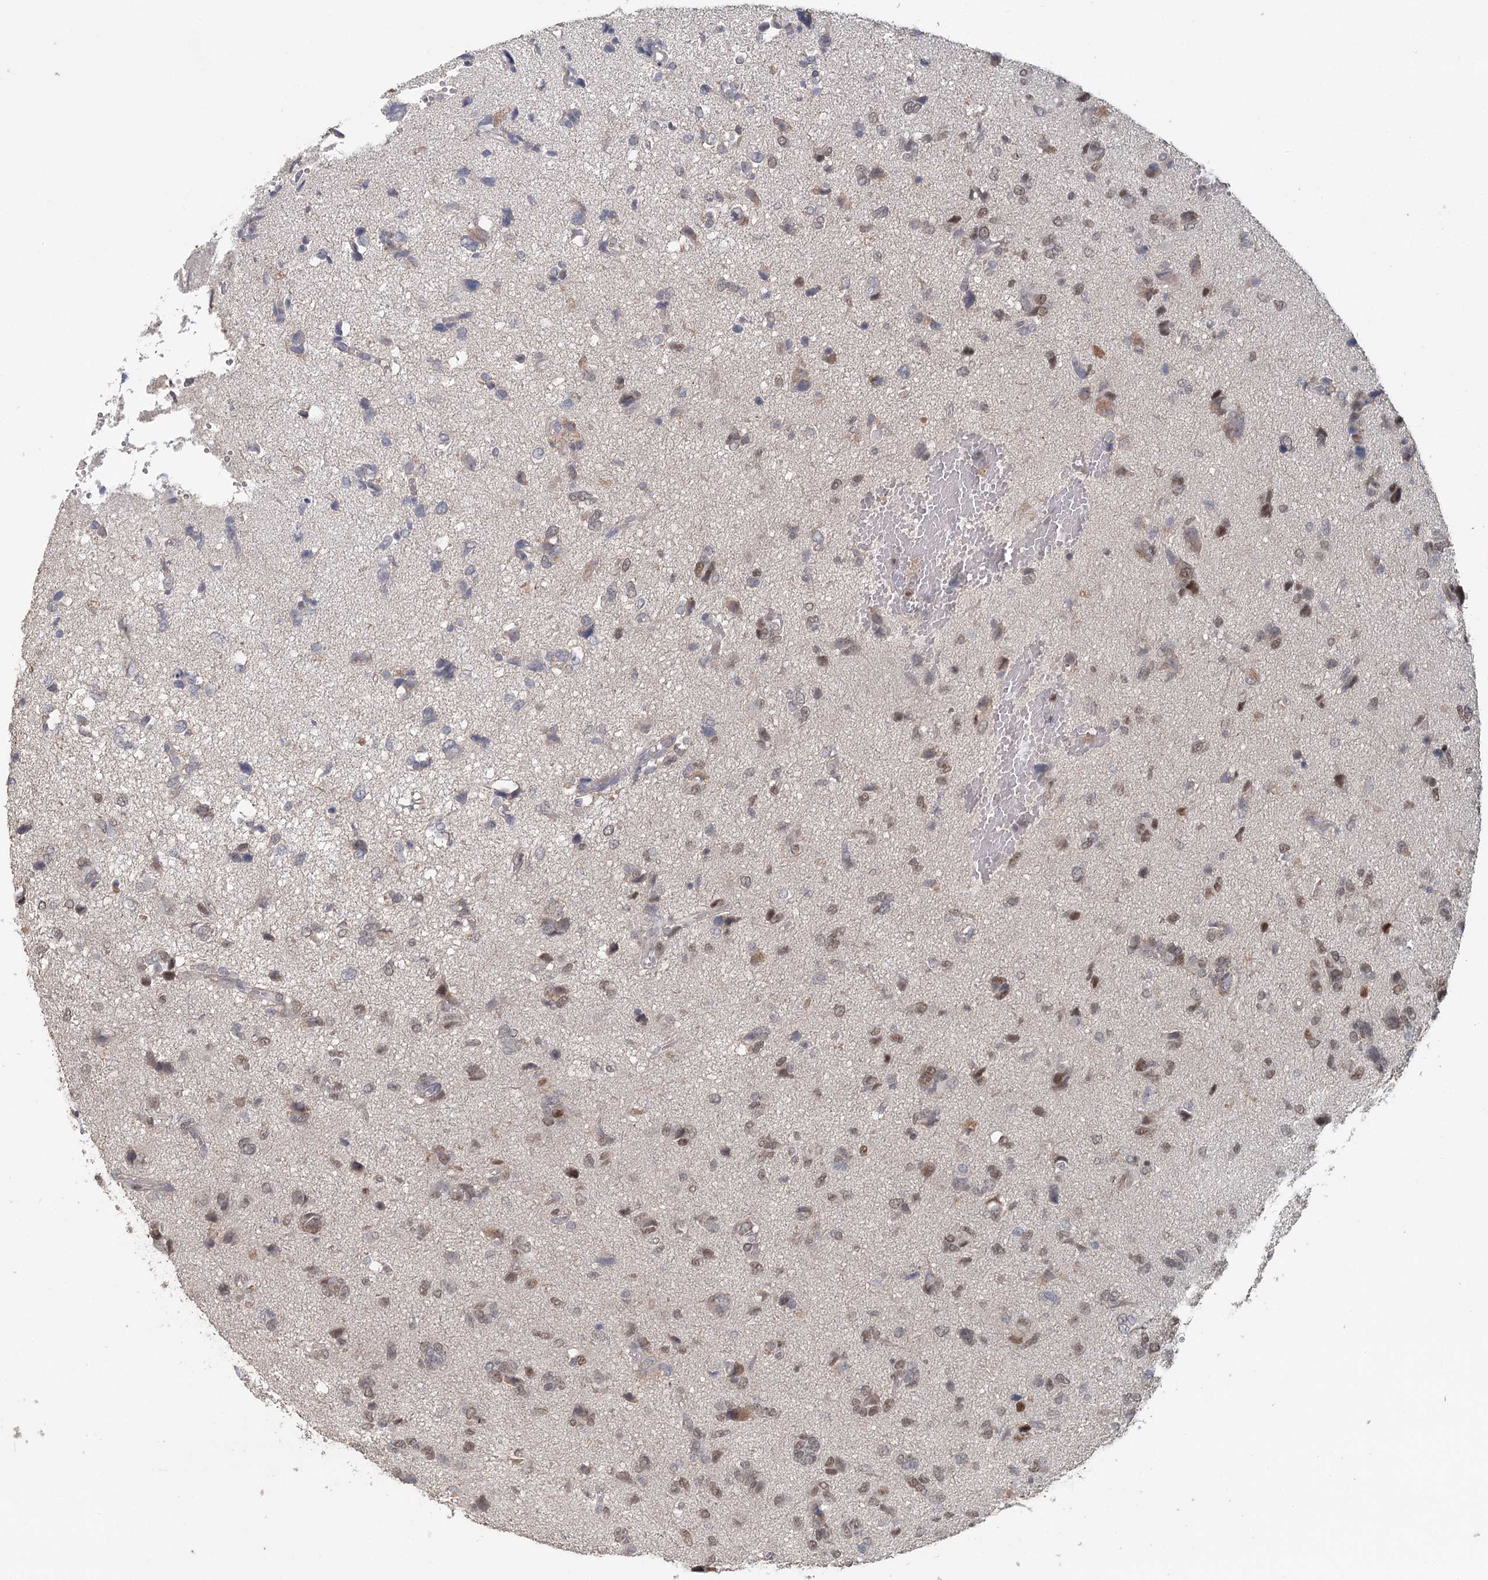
{"staining": {"intensity": "moderate", "quantity": "25%-75%", "location": "nuclear"}, "tissue": "glioma", "cell_type": "Tumor cells", "image_type": "cancer", "snomed": [{"axis": "morphology", "description": "Glioma, malignant, High grade"}, {"axis": "topography", "description": "Brain"}], "caption": "High-power microscopy captured an immunohistochemistry photomicrograph of glioma, revealing moderate nuclear expression in approximately 25%-75% of tumor cells.", "gene": "ADK", "patient": {"sex": "female", "age": 59}}